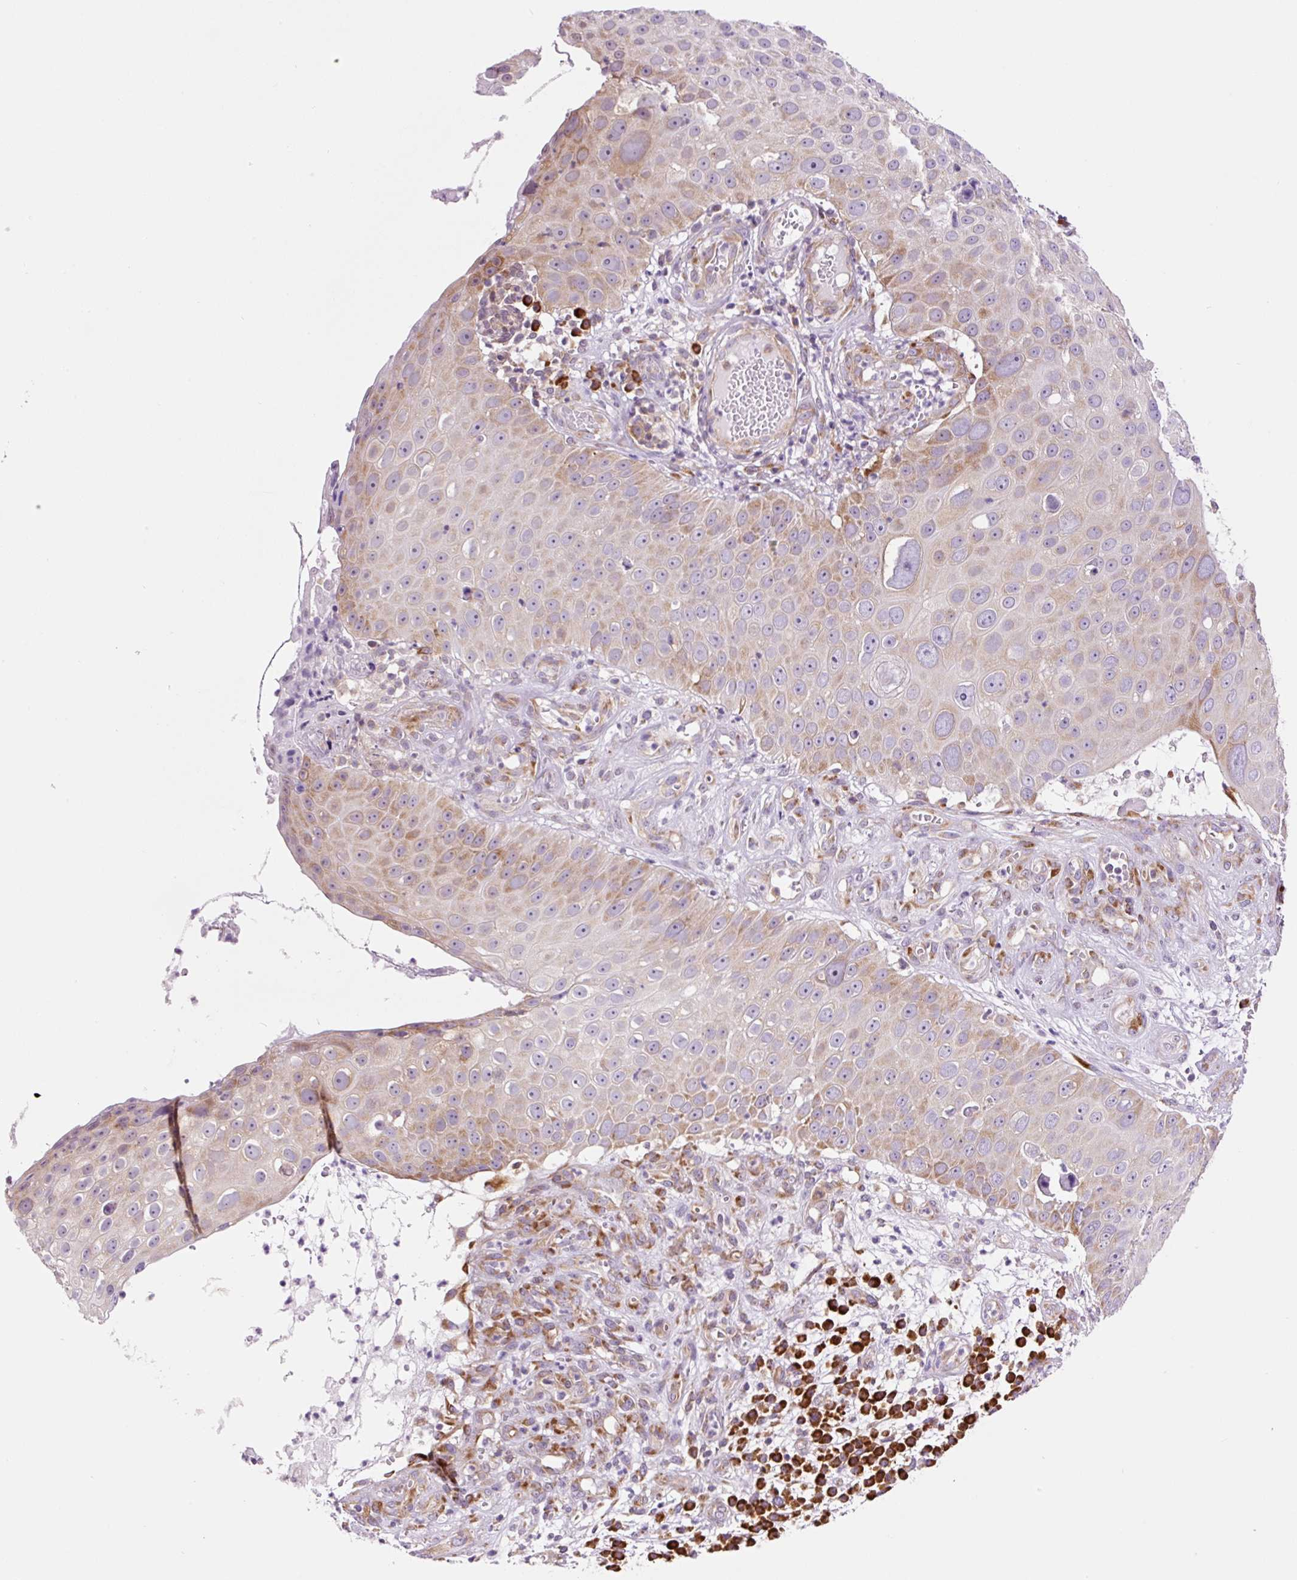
{"staining": {"intensity": "moderate", "quantity": "25%-75%", "location": "cytoplasmic/membranous"}, "tissue": "skin cancer", "cell_type": "Tumor cells", "image_type": "cancer", "snomed": [{"axis": "morphology", "description": "Squamous cell carcinoma, NOS"}, {"axis": "topography", "description": "Skin"}], "caption": "This is a micrograph of immunohistochemistry (IHC) staining of skin cancer (squamous cell carcinoma), which shows moderate staining in the cytoplasmic/membranous of tumor cells.", "gene": "RPL41", "patient": {"sex": "male", "age": 71}}